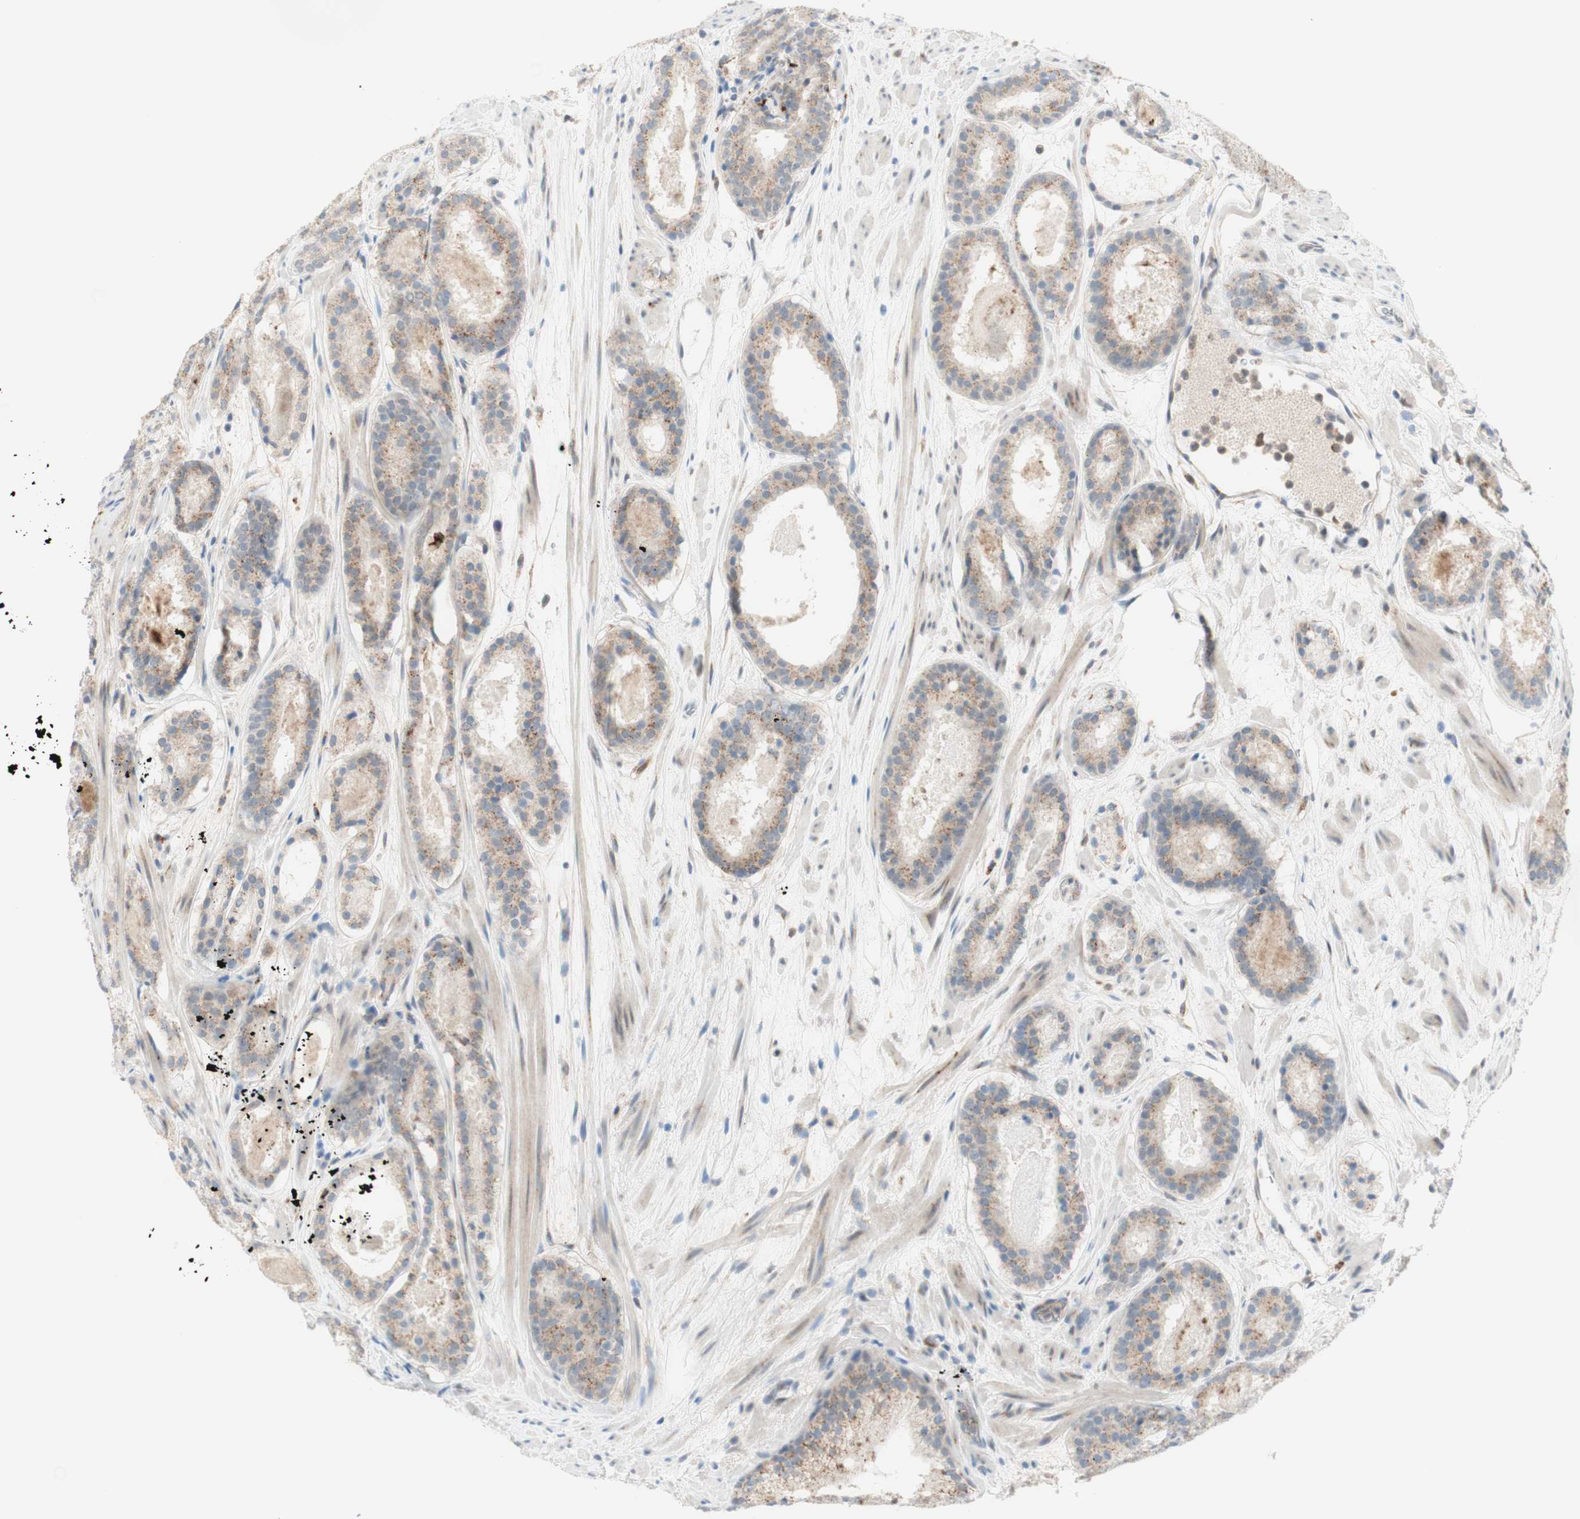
{"staining": {"intensity": "moderate", "quantity": "25%-75%", "location": "cytoplasmic/membranous"}, "tissue": "prostate cancer", "cell_type": "Tumor cells", "image_type": "cancer", "snomed": [{"axis": "morphology", "description": "Adenocarcinoma, Low grade"}, {"axis": "topography", "description": "Prostate"}], "caption": "The immunohistochemical stain shows moderate cytoplasmic/membranous staining in tumor cells of prostate cancer tissue.", "gene": "GAPT", "patient": {"sex": "male", "age": 69}}